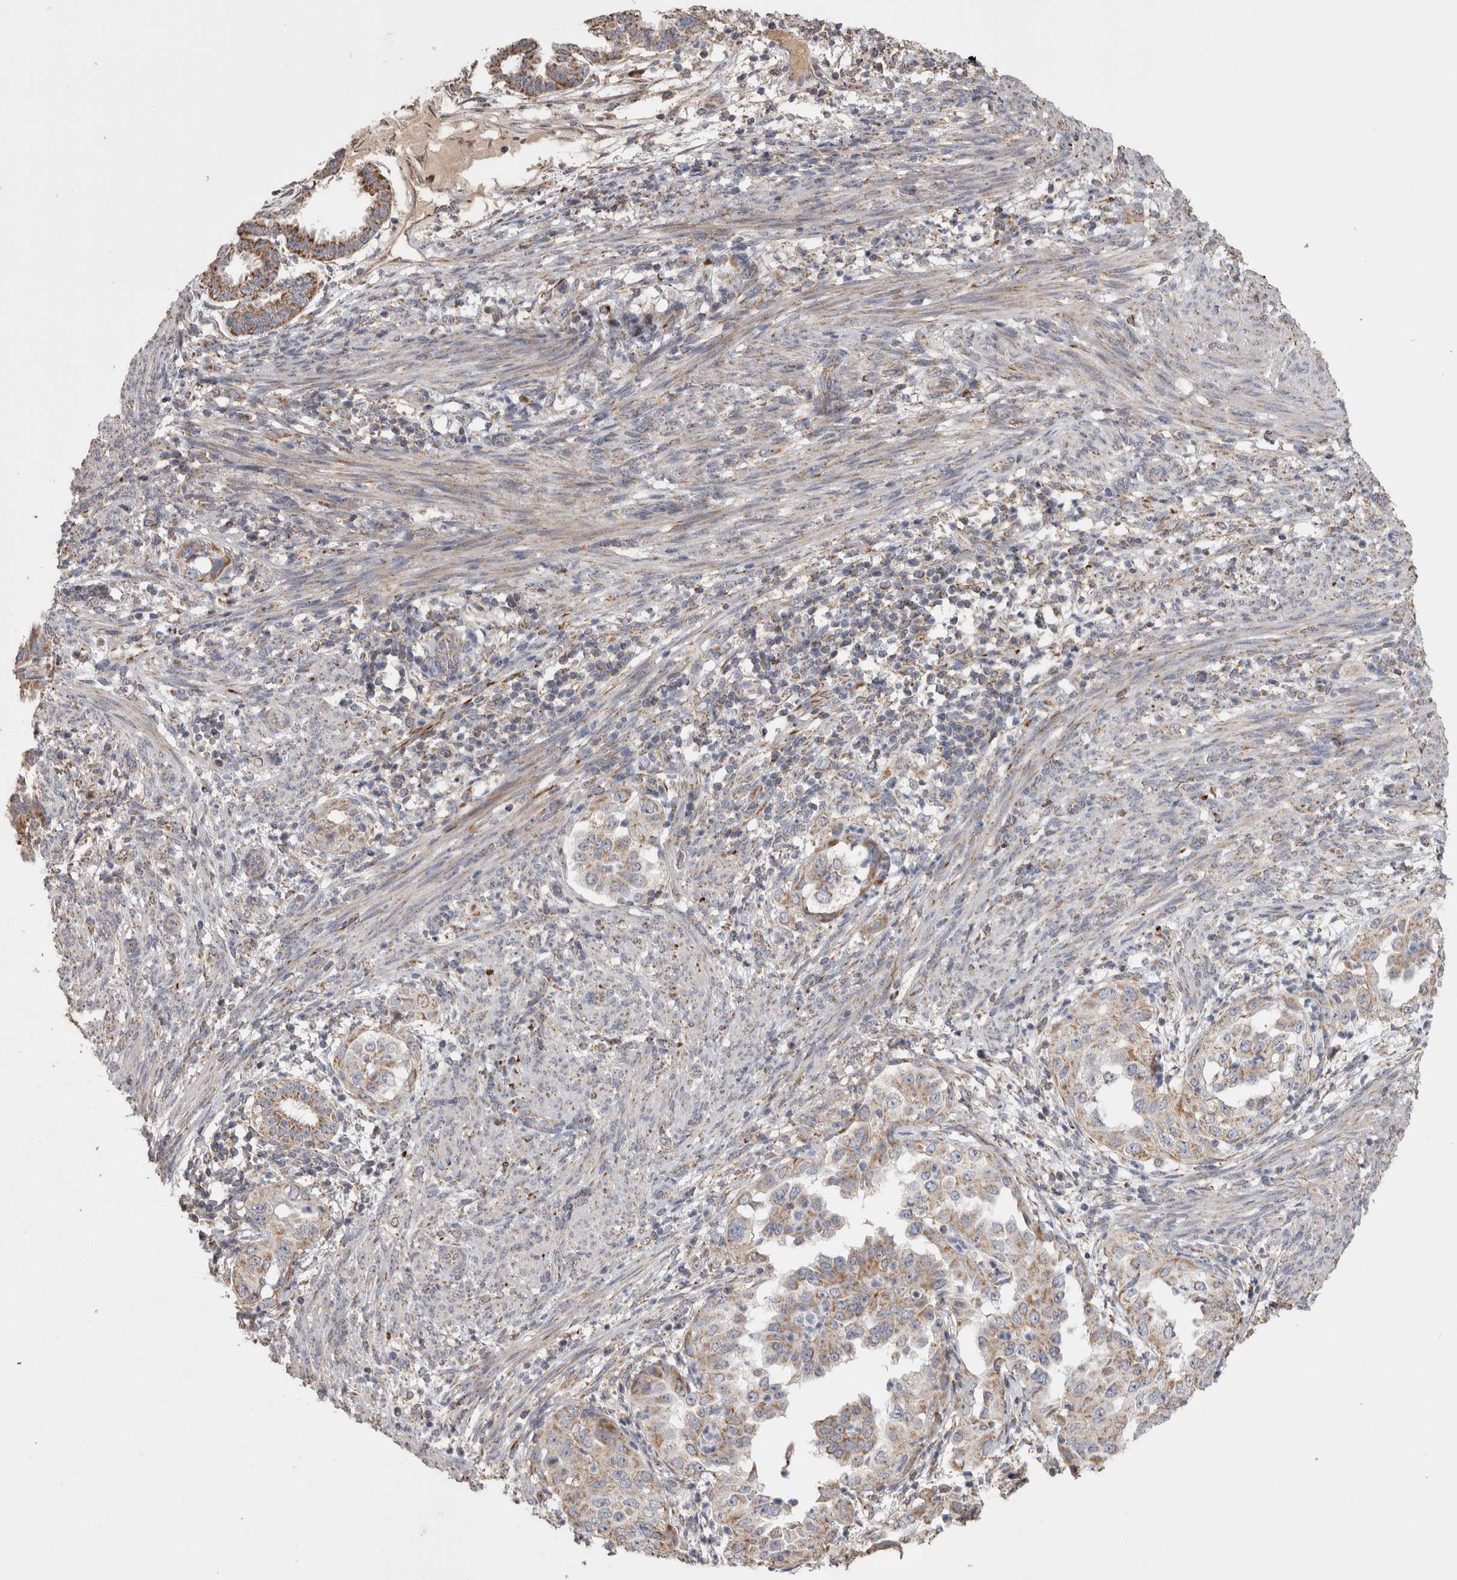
{"staining": {"intensity": "weak", "quantity": ">75%", "location": "cytoplasmic/membranous"}, "tissue": "endometrial cancer", "cell_type": "Tumor cells", "image_type": "cancer", "snomed": [{"axis": "morphology", "description": "Adenocarcinoma, NOS"}, {"axis": "topography", "description": "Endometrium"}], "caption": "Human adenocarcinoma (endometrial) stained with a protein marker exhibits weak staining in tumor cells.", "gene": "SCO1", "patient": {"sex": "female", "age": 85}}